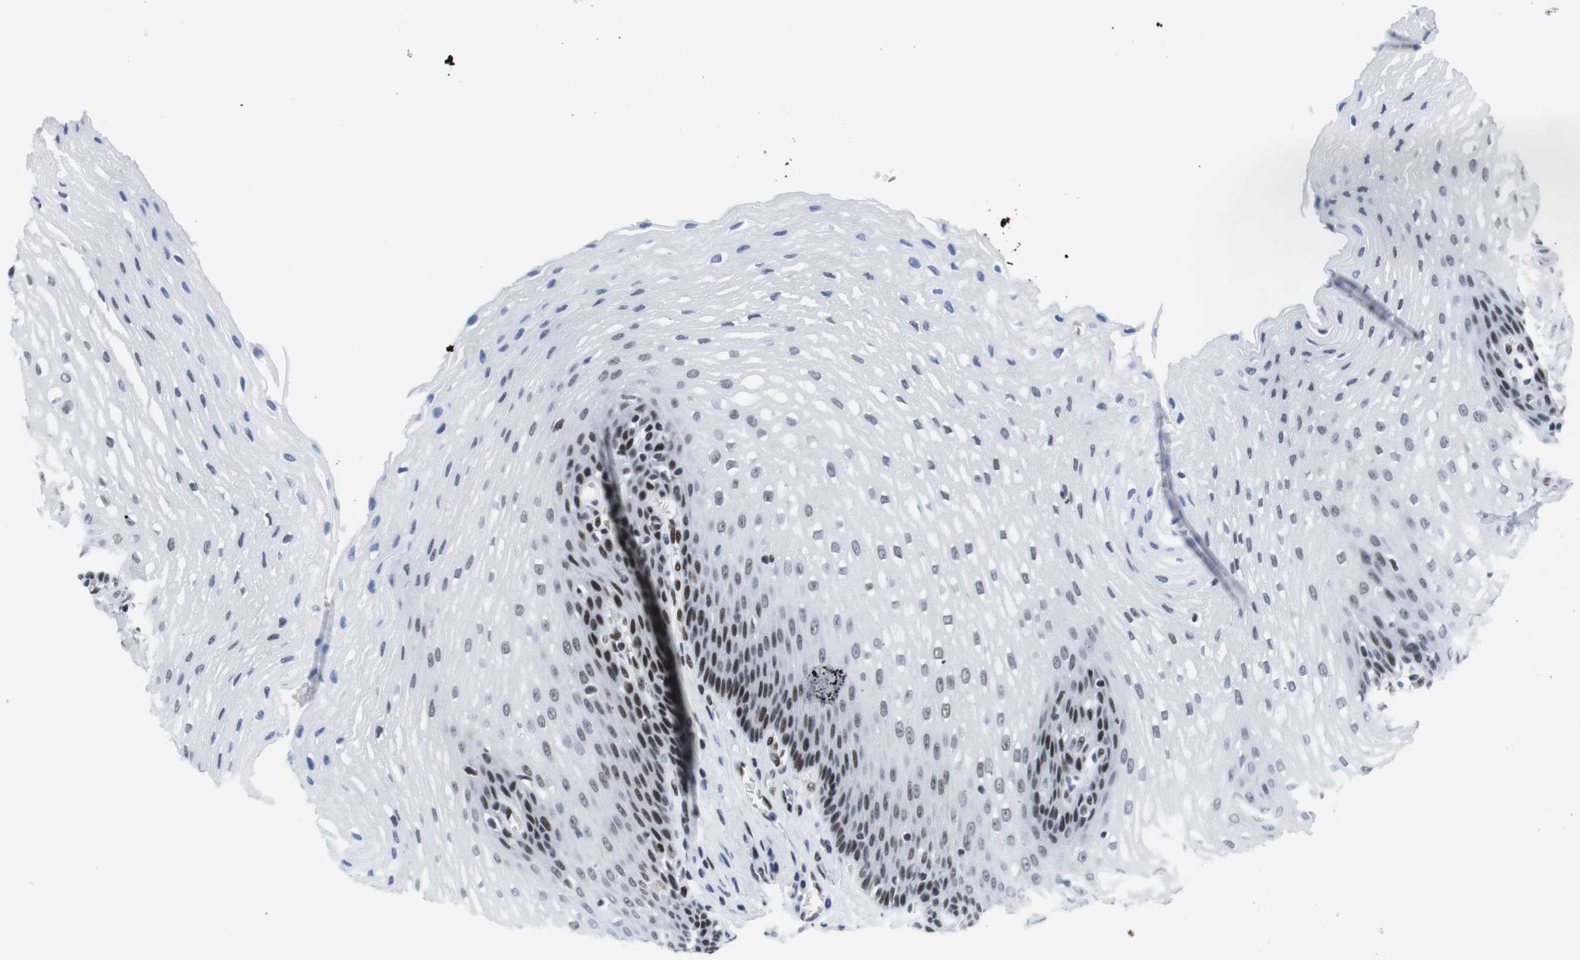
{"staining": {"intensity": "moderate", "quantity": "25%-75%", "location": "nuclear"}, "tissue": "esophagus", "cell_type": "Squamous epithelial cells", "image_type": "normal", "snomed": [{"axis": "morphology", "description": "Normal tissue, NOS"}, {"axis": "topography", "description": "Esophagus"}], "caption": "This image reveals IHC staining of benign esophagus, with medium moderate nuclear staining in about 25%-75% of squamous epithelial cells.", "gene": "IFI16", "patient": {"sex": "male", "age": 48}}